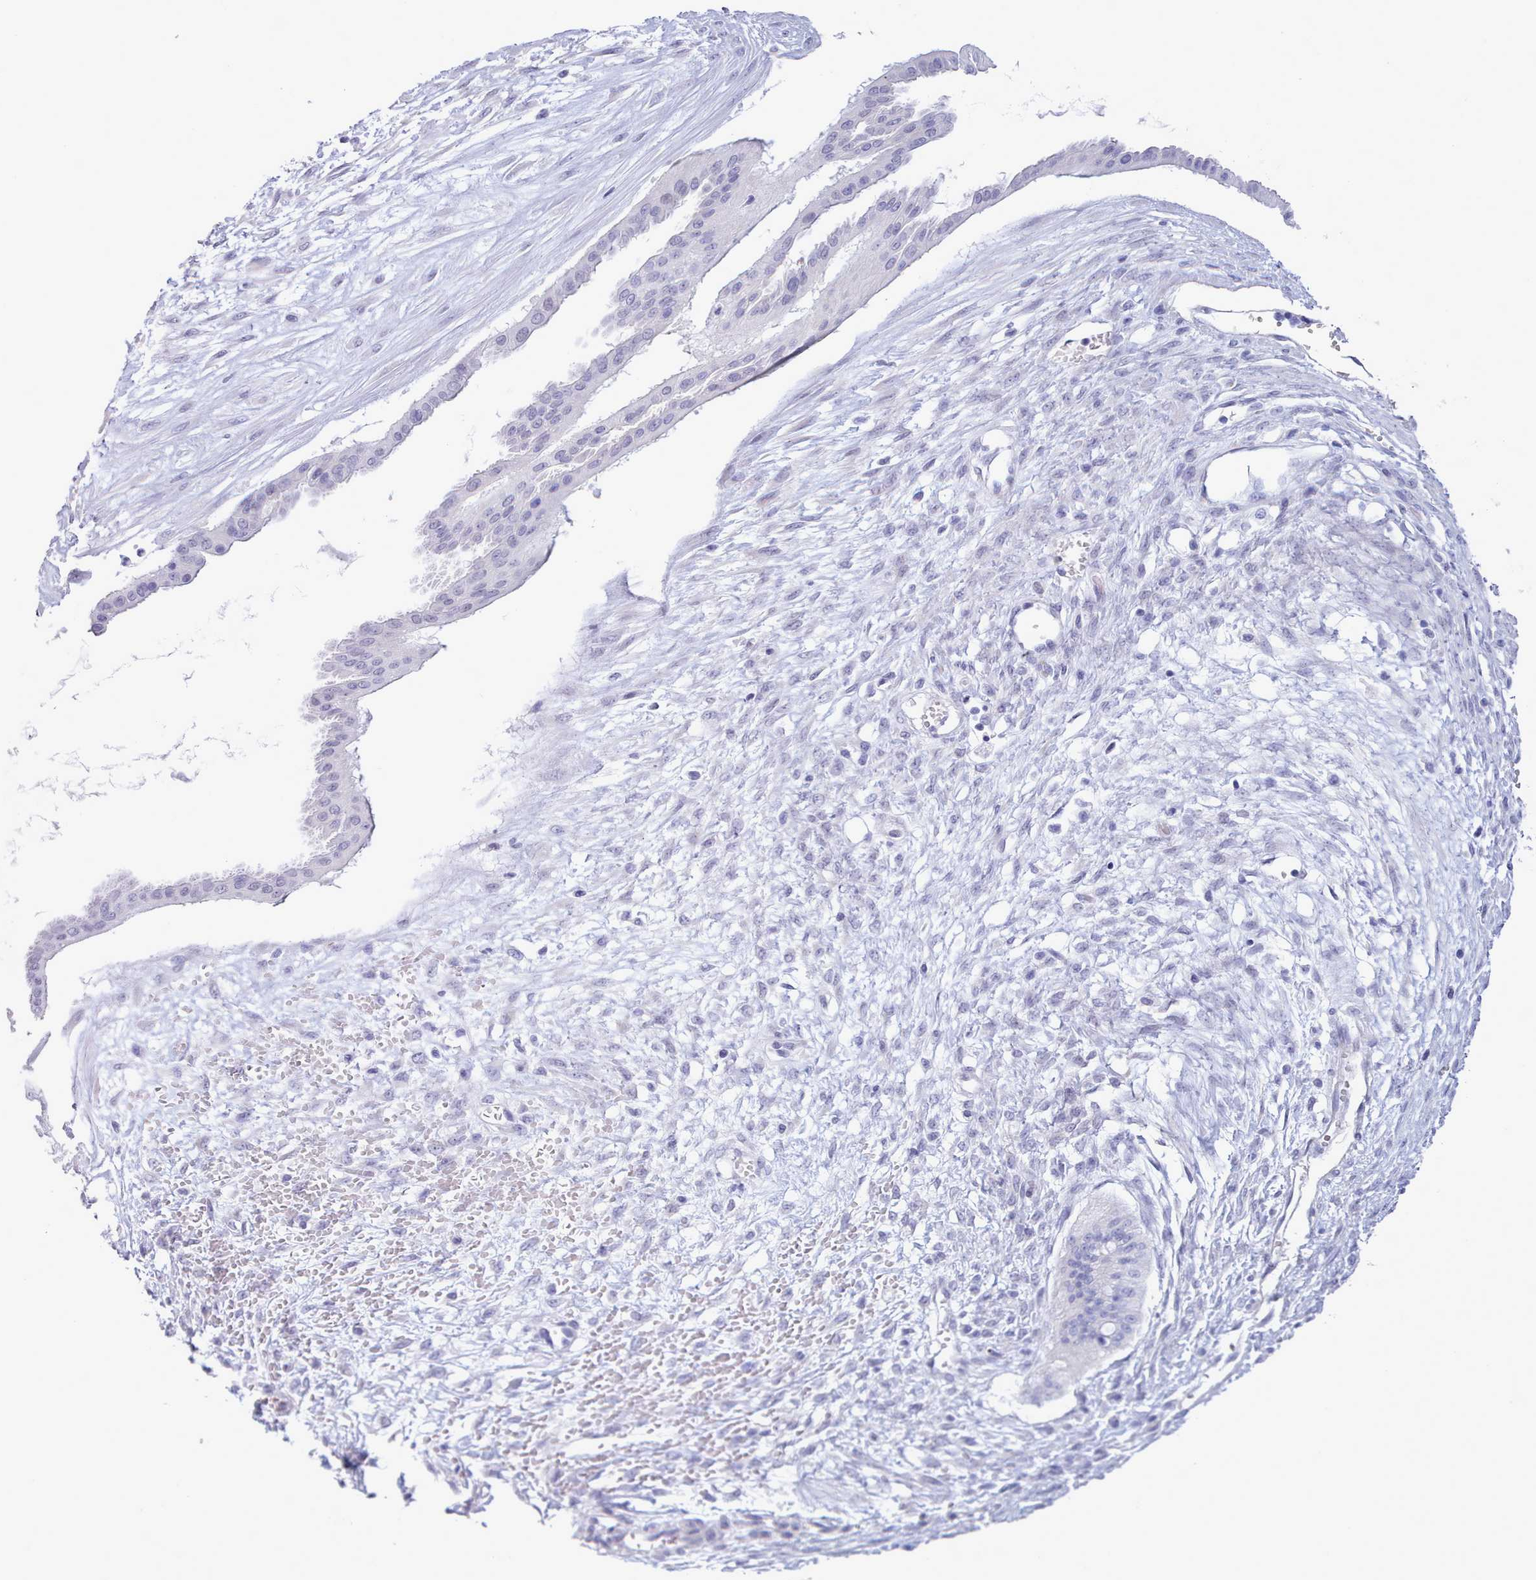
{"staining": {"intensity": "negative", "quantity": "none", "location": "none"}, "tissue": "ovarian cancer", "cell_type": "Tumor cells", "image_type": "cancer", "snomed": [{"axis": "morphology", "description": "Cystadenocarcinoma, mucinous, NOS"}, {"axis": "topography", "description": "Ovary"}], "caption": "This is an immunohistochemistry micrograph of ovarian mucinous cystadenocarcinoma. There is no staining in tumor cells.", "gene": "TMEM253", "patient": {"sex": "female", "age": 73}}